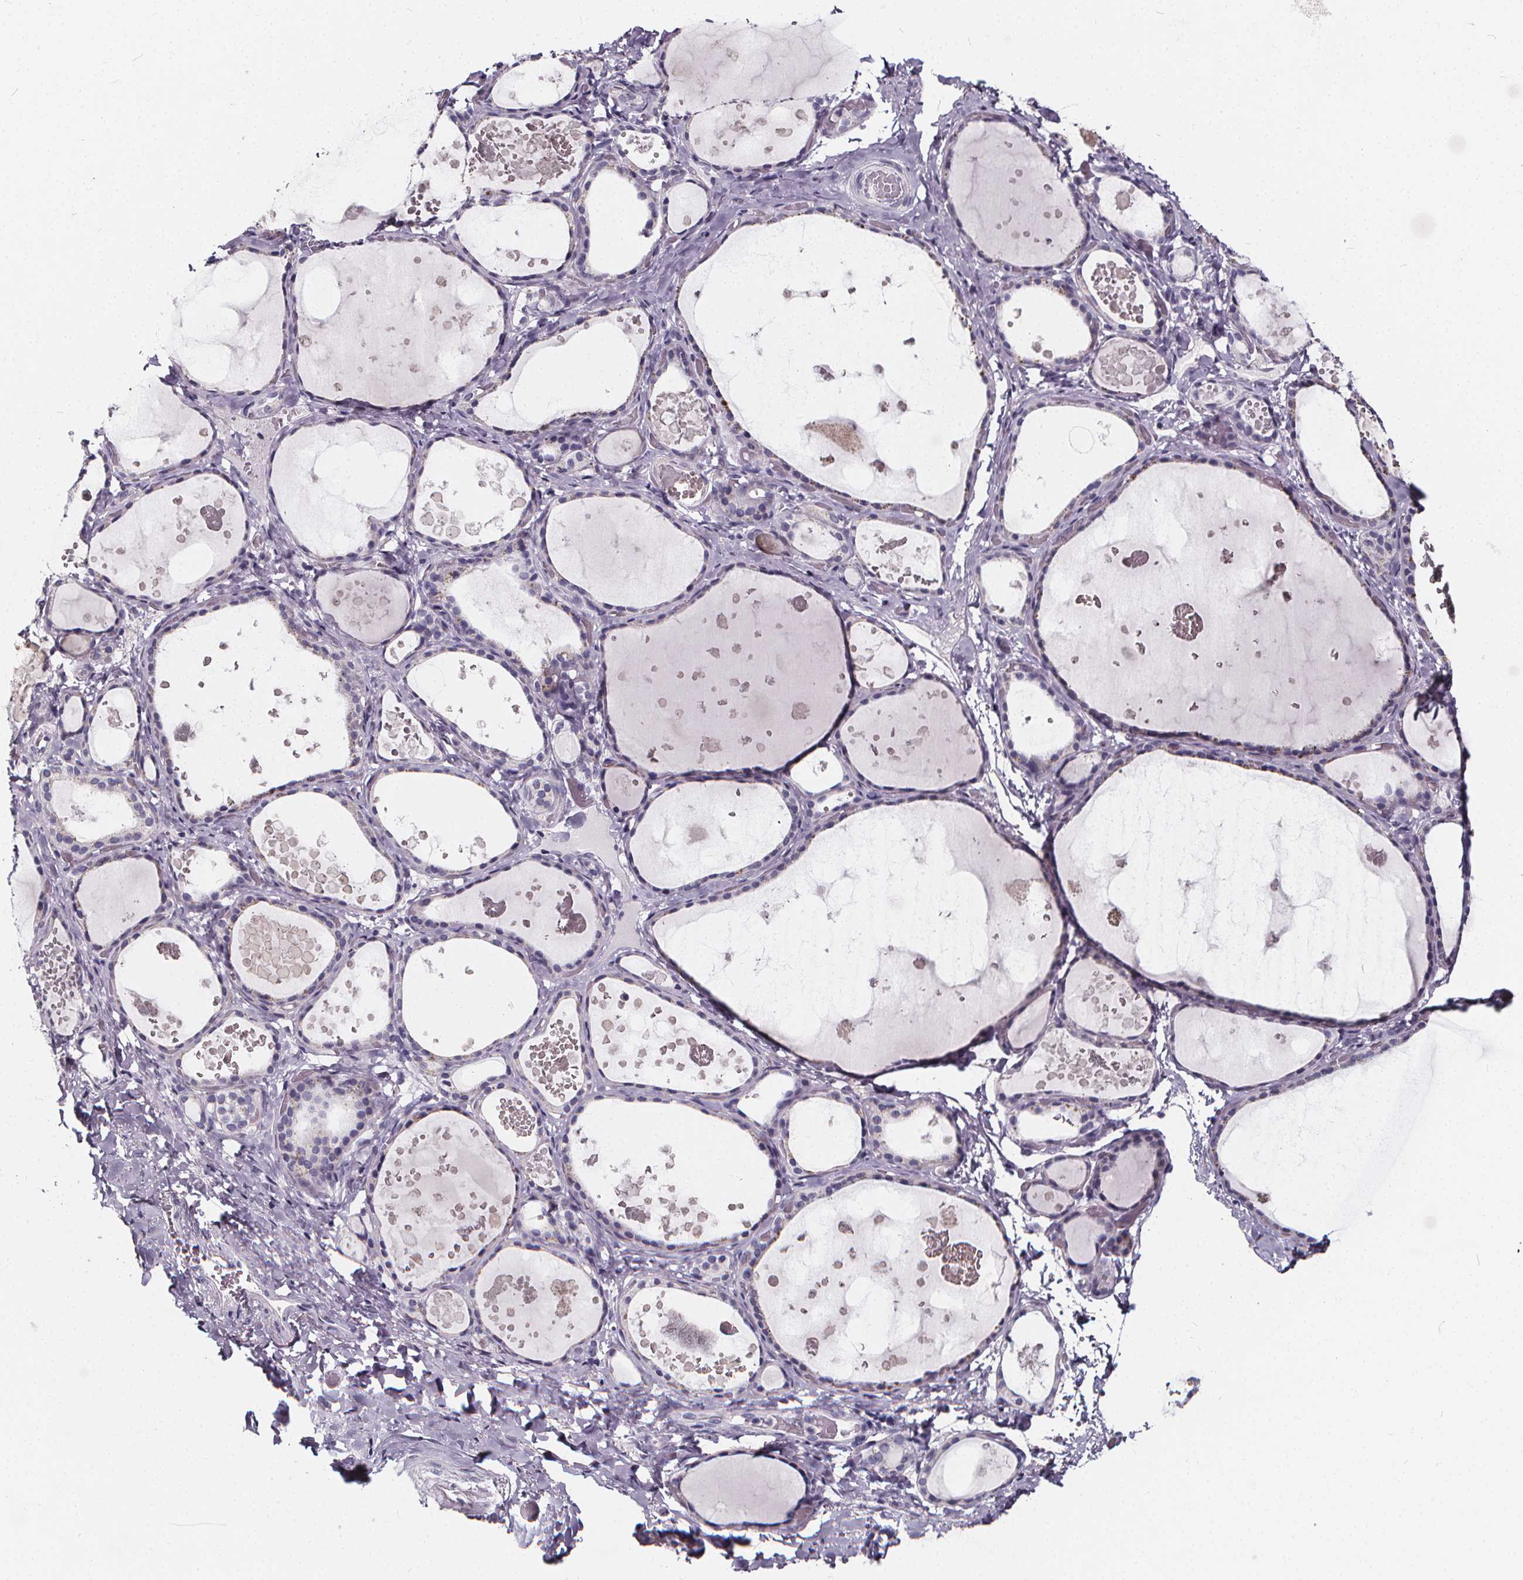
{"staining": {"intensity": "negative", "quantity": "none", "location": "none"}, "tissue": "thyroid gland", "cell_type": "Glandular cells", "image_type": "normal", "snomed": [{"axis": "morphology", "description": "Normal tissue, NOS"}, {"axis": "topography", "description": "Thyroid gland"}], "caption": "Immunohistochemistry (IHC) image of benign thyroid gland: human thyroid gland stained with DAB shows no significant protein expression in glandular cells. (Brightfield microscopy of DAB immunohistochemistry at high magnification).", "gene": "SPEF2", "patient": {"sex": "female", "age": 56}}